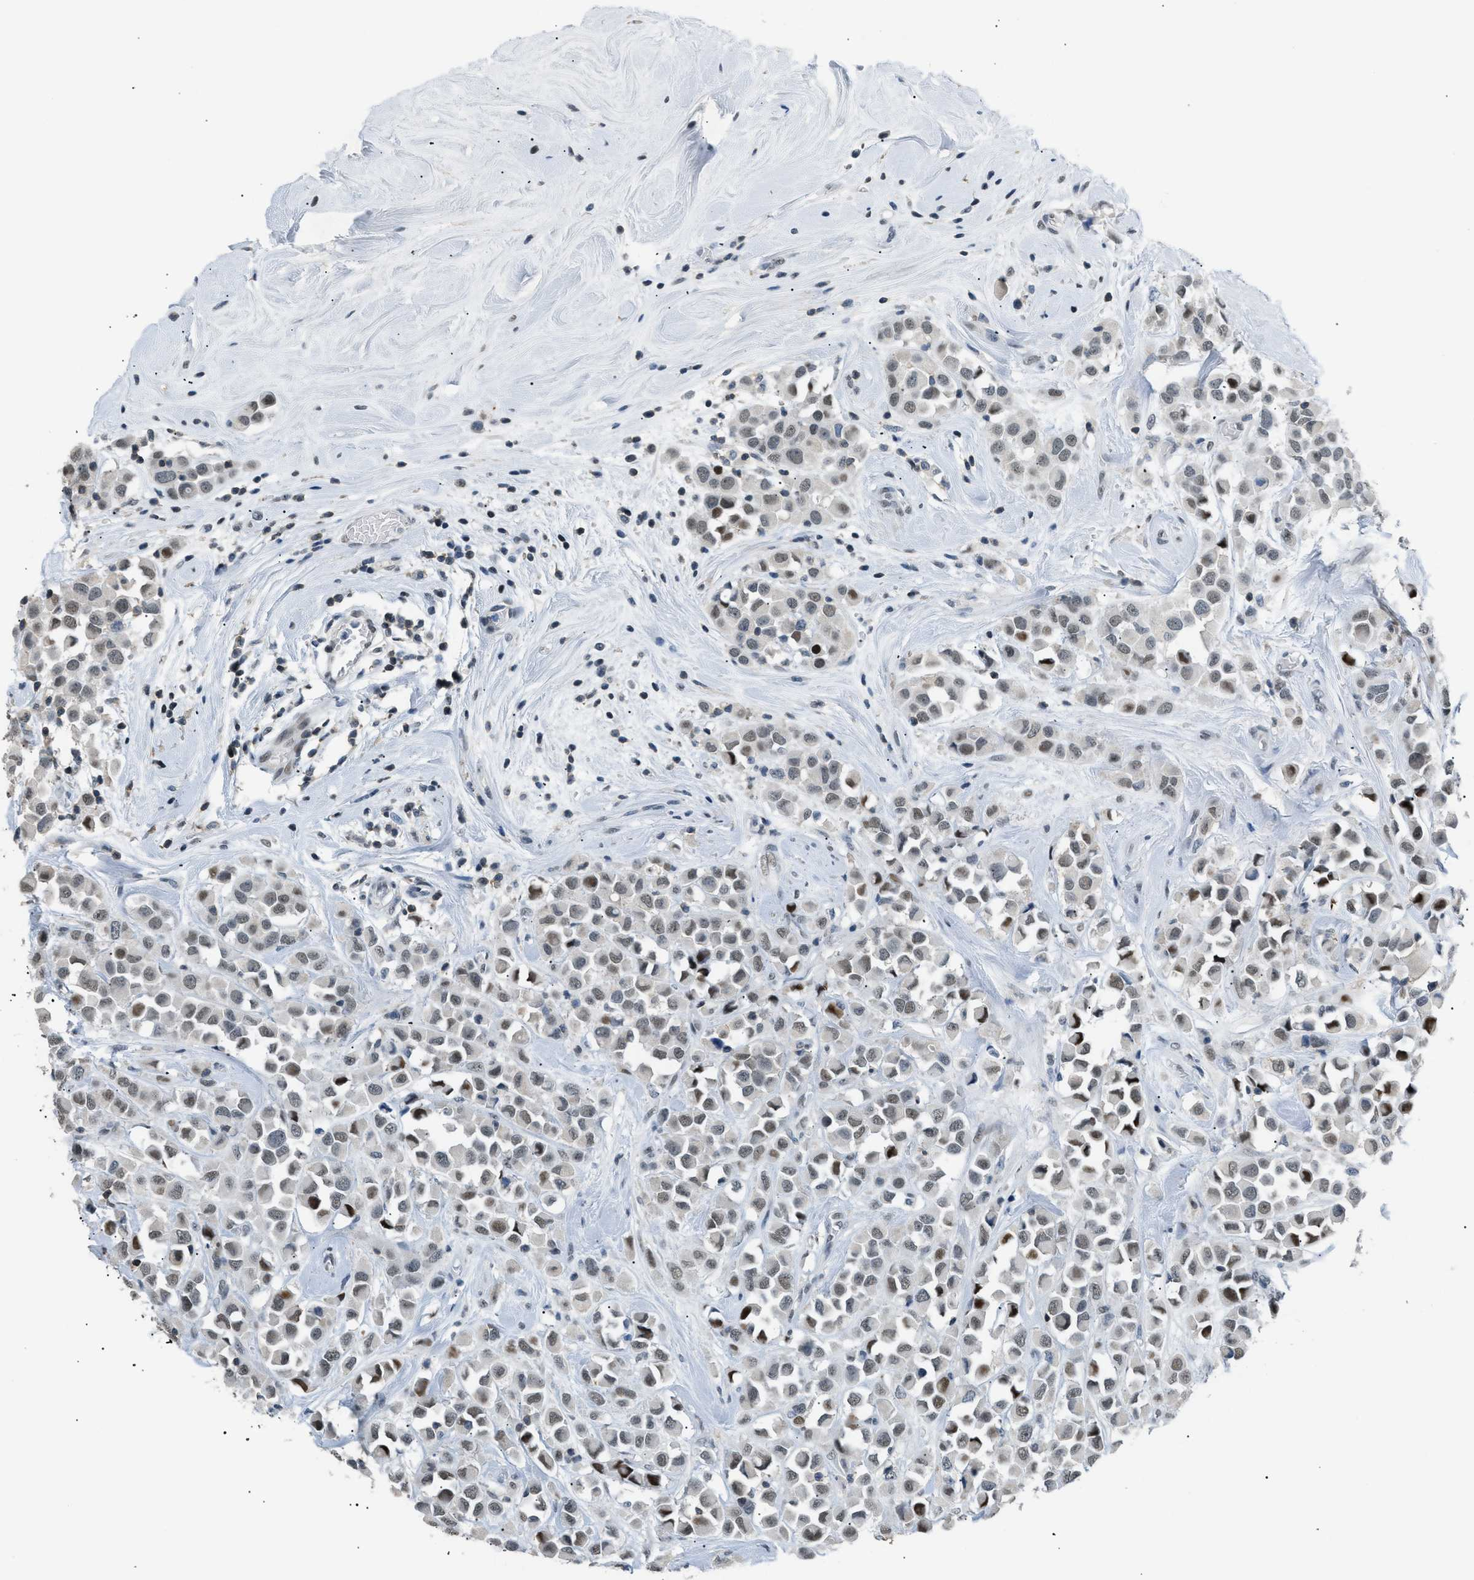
{"staining": {"intensity": "weak", "quantity": "25%-75%", "location": "nuclear"}, "tissue": "breast cancer", "cell_type": "Tumor cells", "image_type": "cancer", "snomed": [{"axis": "morphology", "description": "Duct carcinoma"}, {"axis": "topography", "description": "Breast"}], "caption": "There is low levels of weak nuclear expression in tumor cells of breast infiltrating ductal carcinoma, as demonstrated by immunohistochemical staining (brown color).", "gene": "KCNC3", "patient": {"sex": "female", "age": 61}}